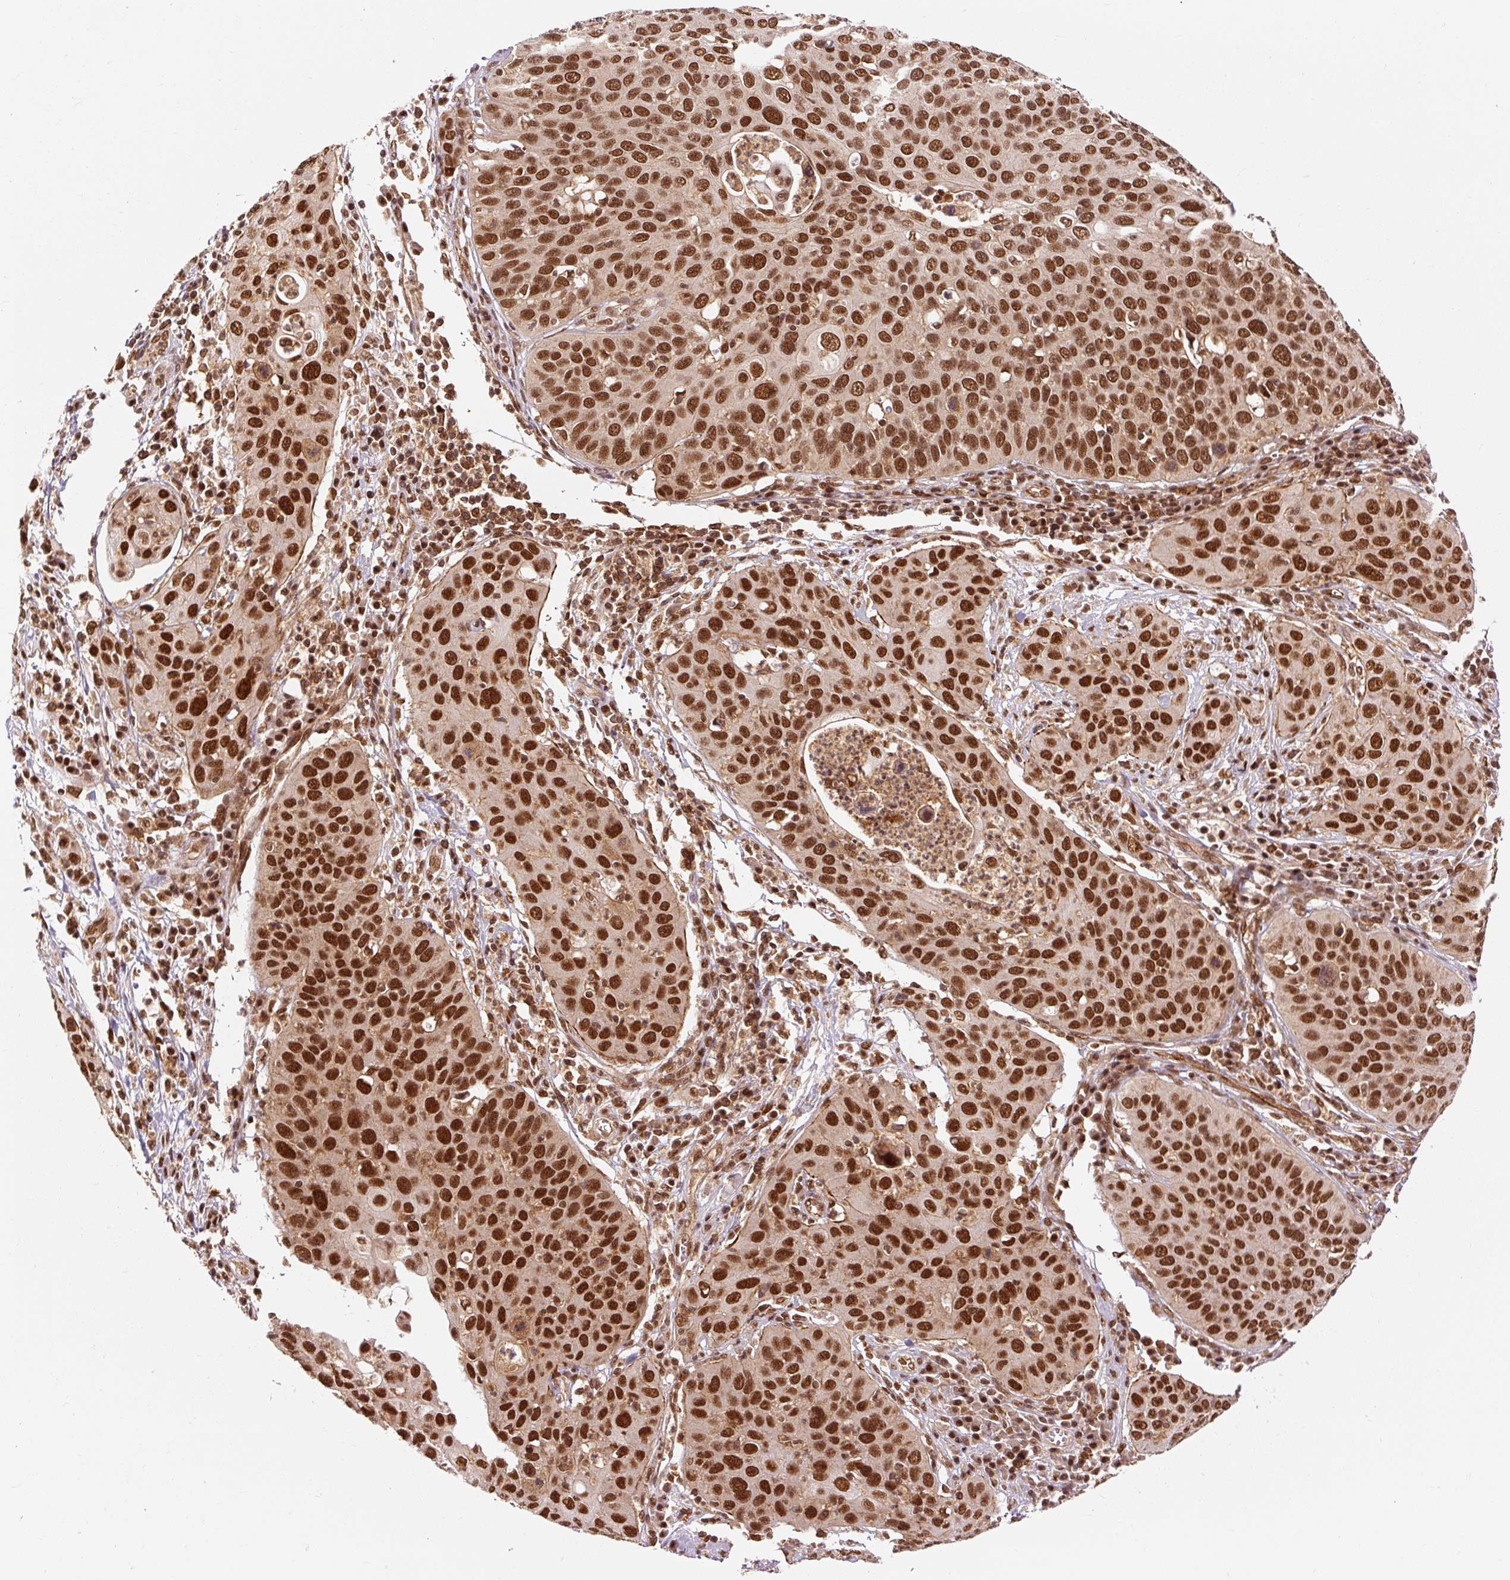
{"staining": {"intensity": "strong", "quantity": ">75%", "location": "nuclear"}, "tissue": "cervical cancer", "cell_type": "Tumor cells", "image_type": "cancer", "snomed": [{"axis": "morphology", "description": "Squamous cell carcinoma, NOS"}, {"axis": "topography", "description": "Cervix"}], "caption": "Immunohistochemical staining of cervical squamous cell carcinoma shows high levels of strong nuclear expression in about >75% of tumor cells. (DAB IHC with brightfield microscopy, high magnification).", "gene": "CSTF1", "patient": {"sex": "female", "age": 36}}